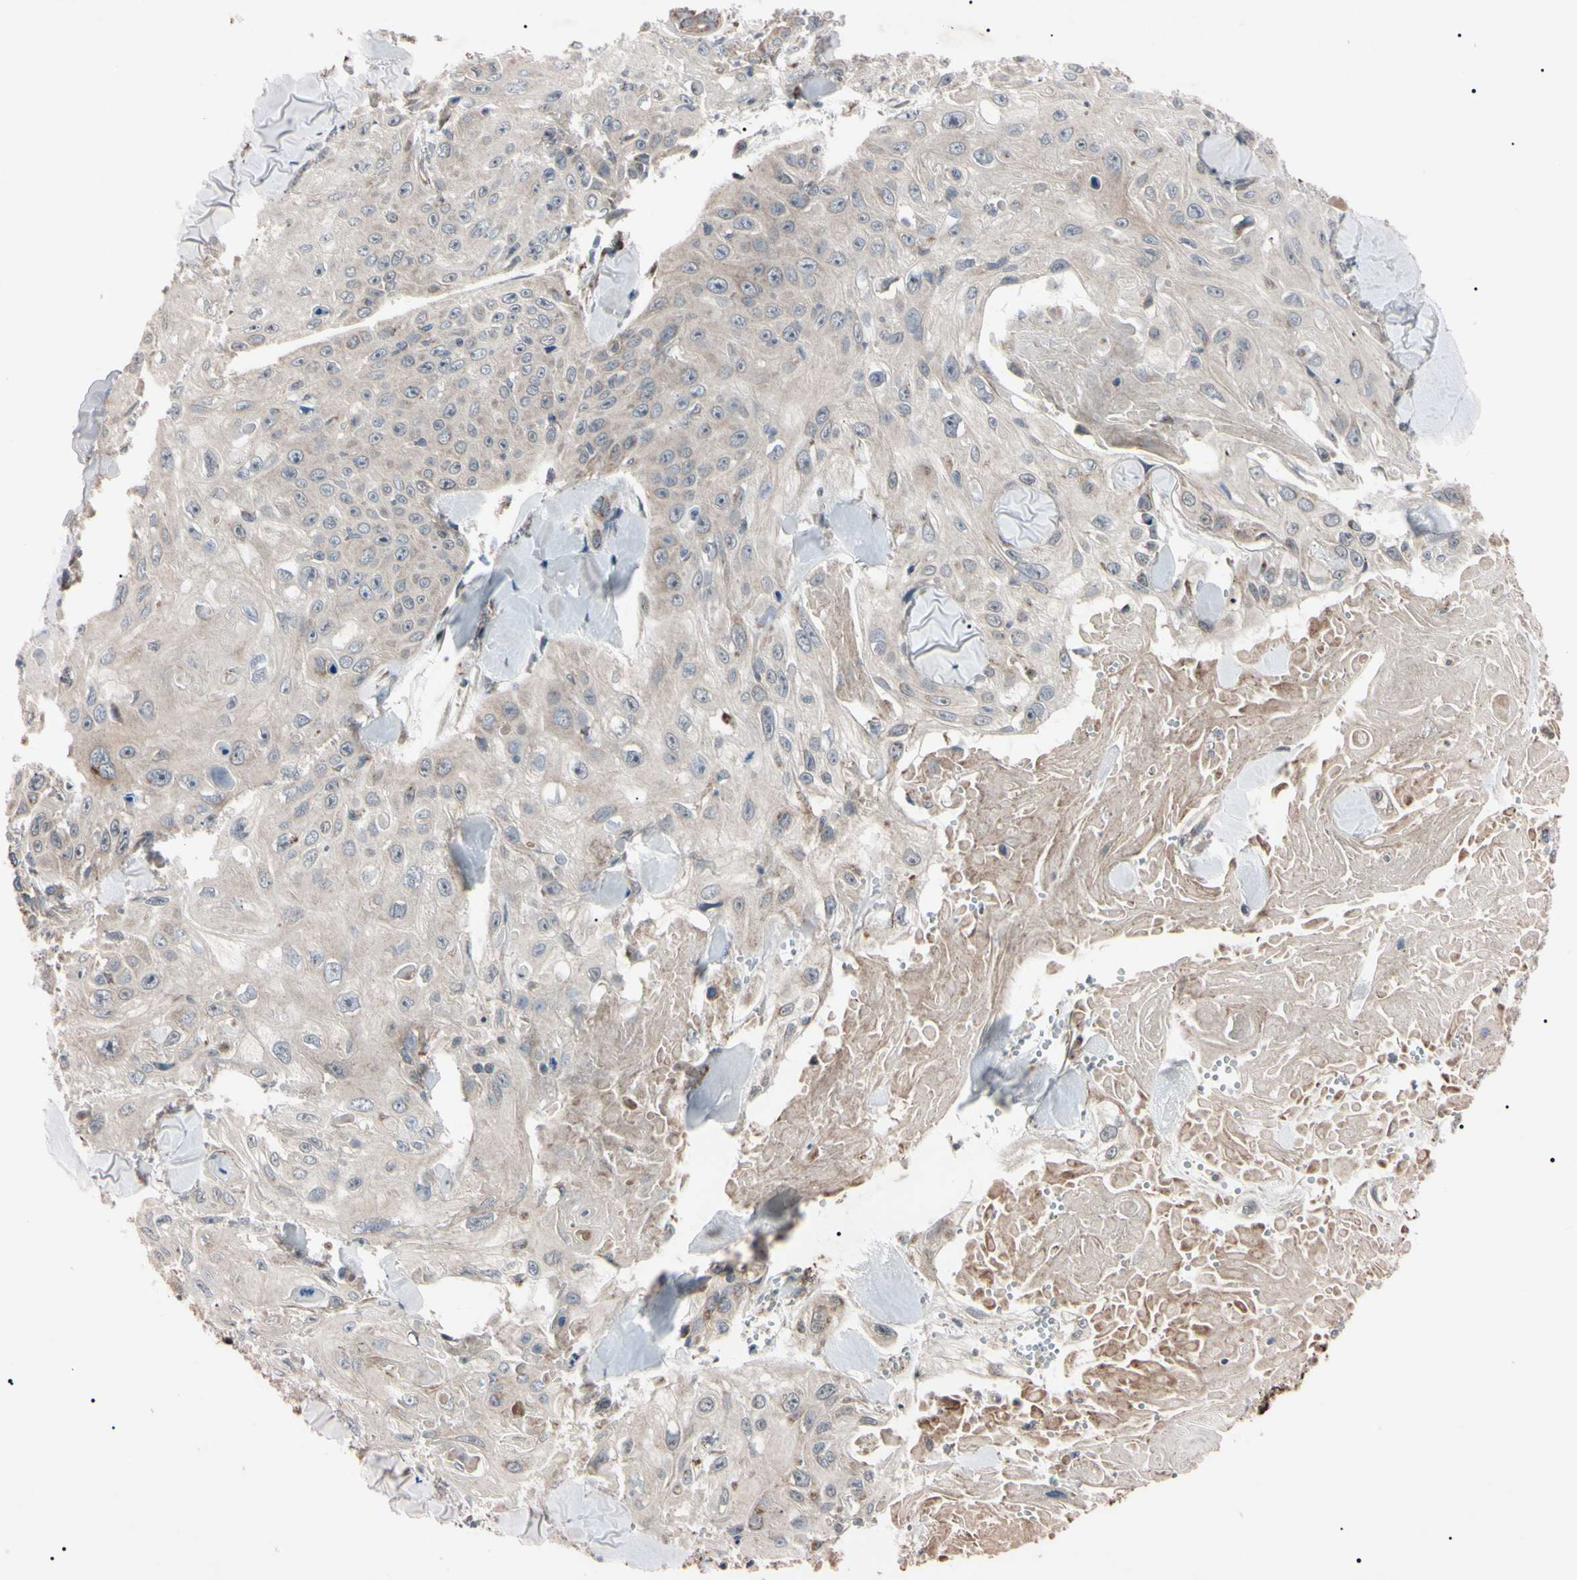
{"staining": {"intensity": "weak", "quantity": ">75%", "location": "cytoplasmic/membranous"}, "tissue": "skin cancer", "cell_type": "Tumor cells", "image_type": "cancer", "snomed": [{"axis": "morphology", "description": "Squamous cell carcinoma, NOS"}, {"axis": "topography", "description": "Skin"}], "caption": "The micrograph demonstrates staining of skin squamous cell carcinoma, revealing weak cytoplasmic/membranous protein positivity (brown color) within tumor cells.", "gene": "TNFRSF1A", "patient": {"sex": "male", "age": 86}}